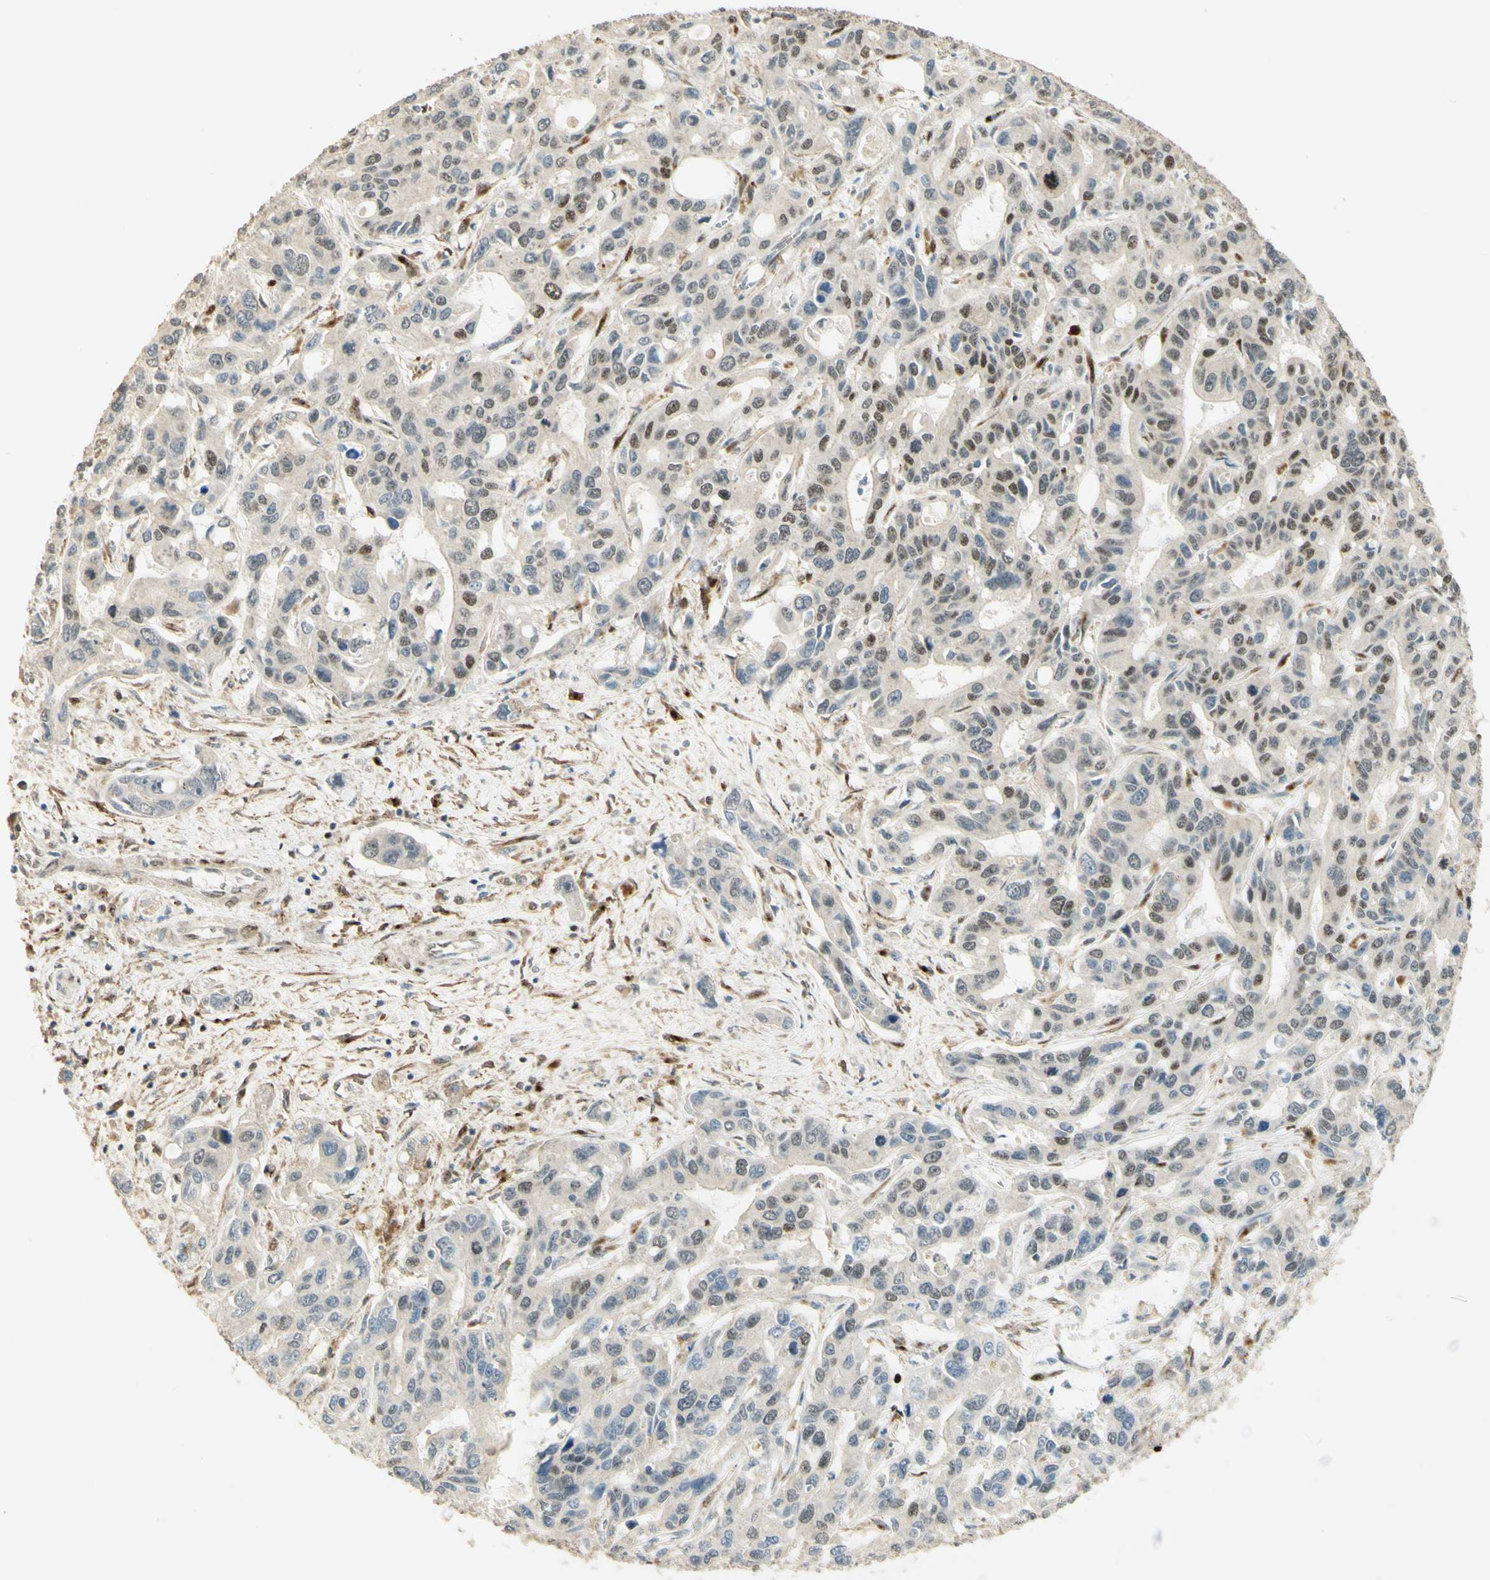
{"staining": {"intensity": "moderate", "quantity": "25%-75%", "location": "nuclear"}, "tissue": "liver cancer", "cell_type": "Tumor cells", "image_type": "cancer", "snomed": [{"axis": "morphology", "description": "Cholangiocarcinoma"}, {"axis": "topography", "description": "Liver"}], "caption": "Tumor cells reveal moderate nuclear staining in approximately 25%-75% of cells in liver cancer.", "gene": "FOXP1", "patient": {"sex": "female", "age": 65}}